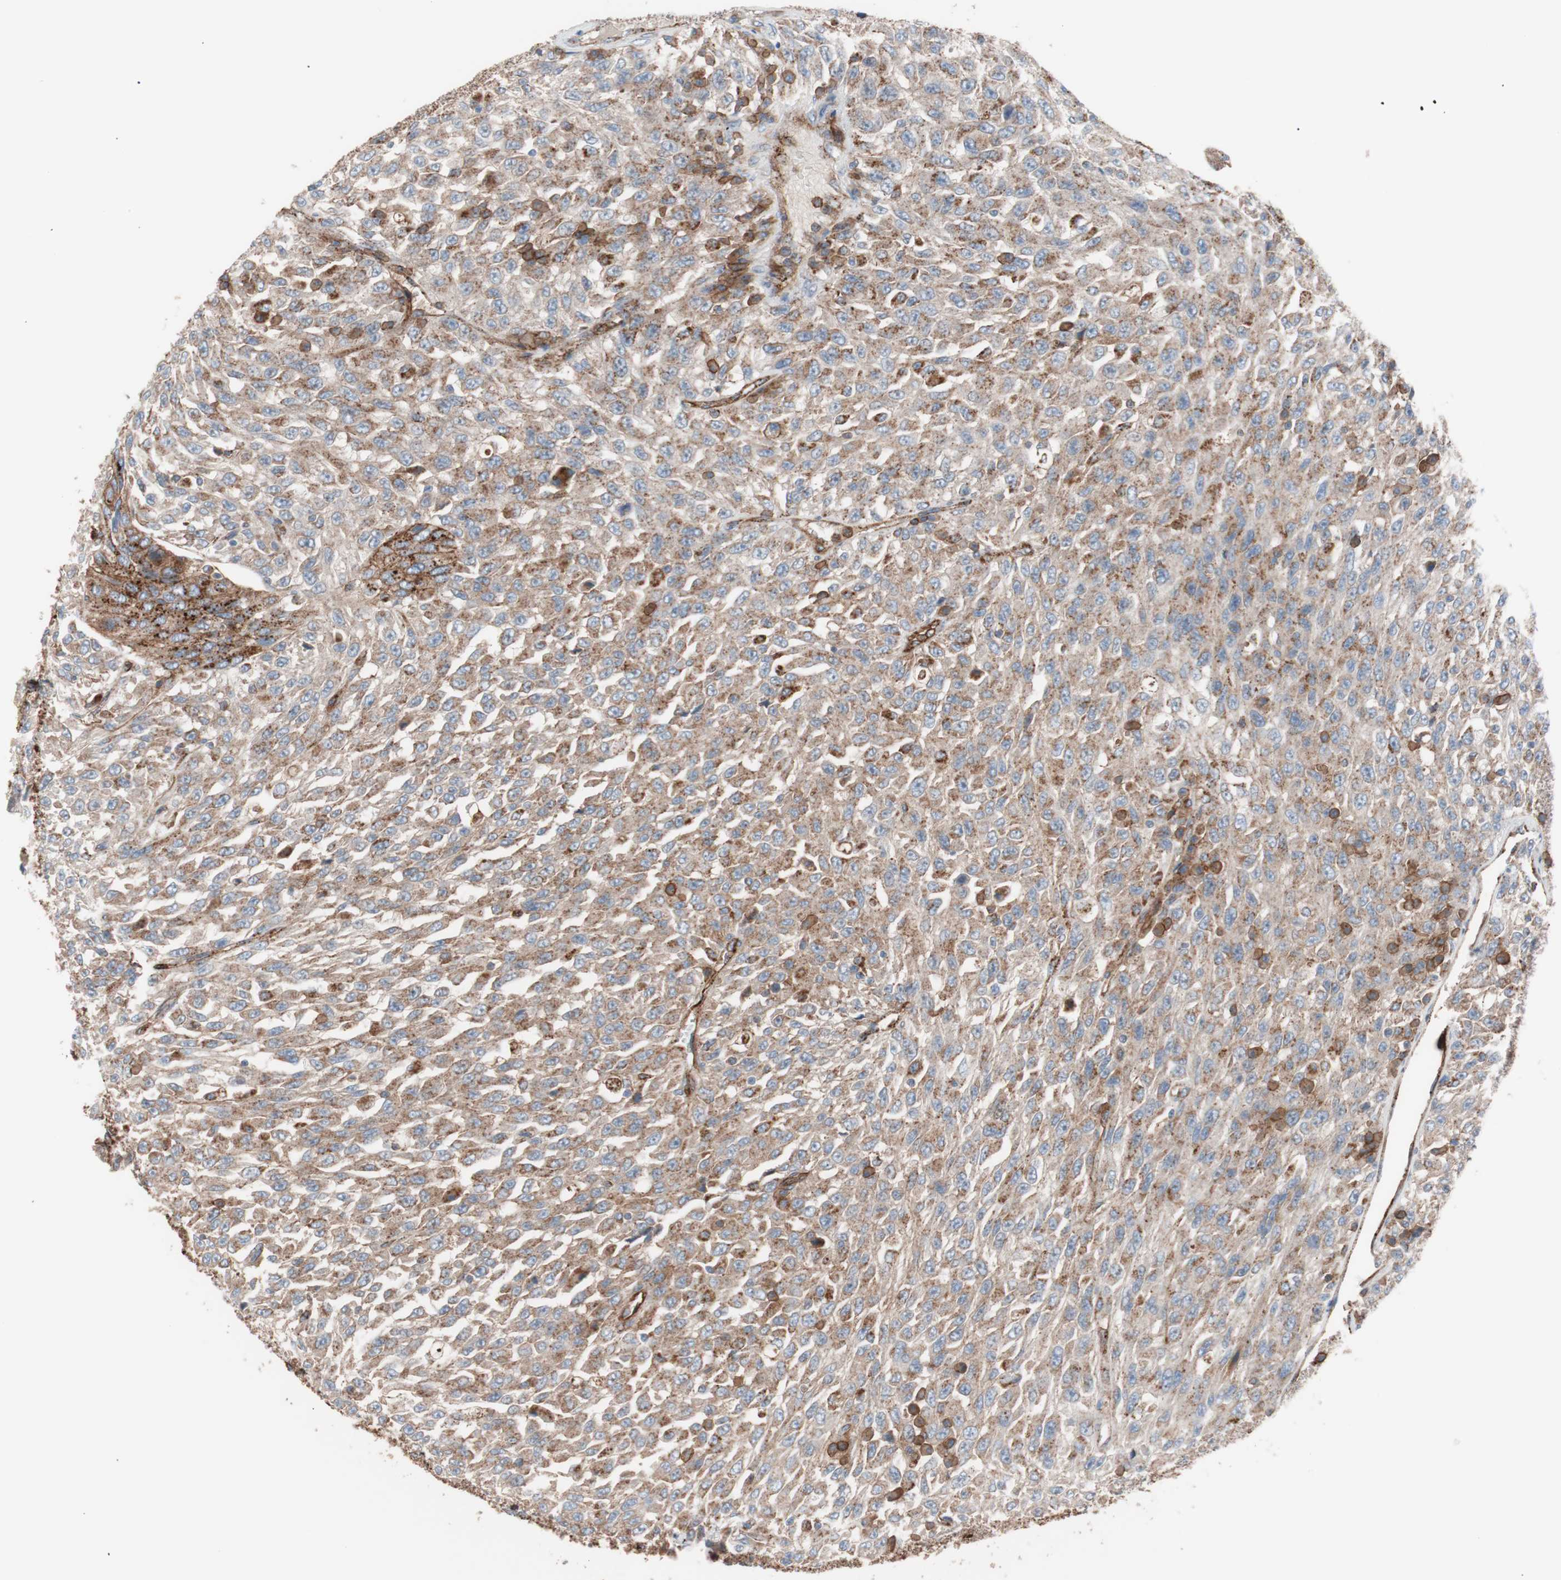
{"staining": {"intensity": "moderate", "quantity": ">75%", "location": "cytoplasmic/membranous"}, "tissue": "urothelial cancer", "cell_type": "Tumor cells", "image_type": "cancer", "snomed": [{"axis": "morphology", "description": "Urothelial carcinoma, High grade"}, {"axis": "topography", "description": "Urinary bladder"}], "caption": "Immunohistochemical staining of human urothelial cancer reveals medium levels of moderate cytoplasmic/membranous expression in about >75% of tumor cells. (brown staining indicates protein expression, while blue staining denotes nuclei).", "gene": "FLOT2", "patient": {"sex": "male", "age": 66}}